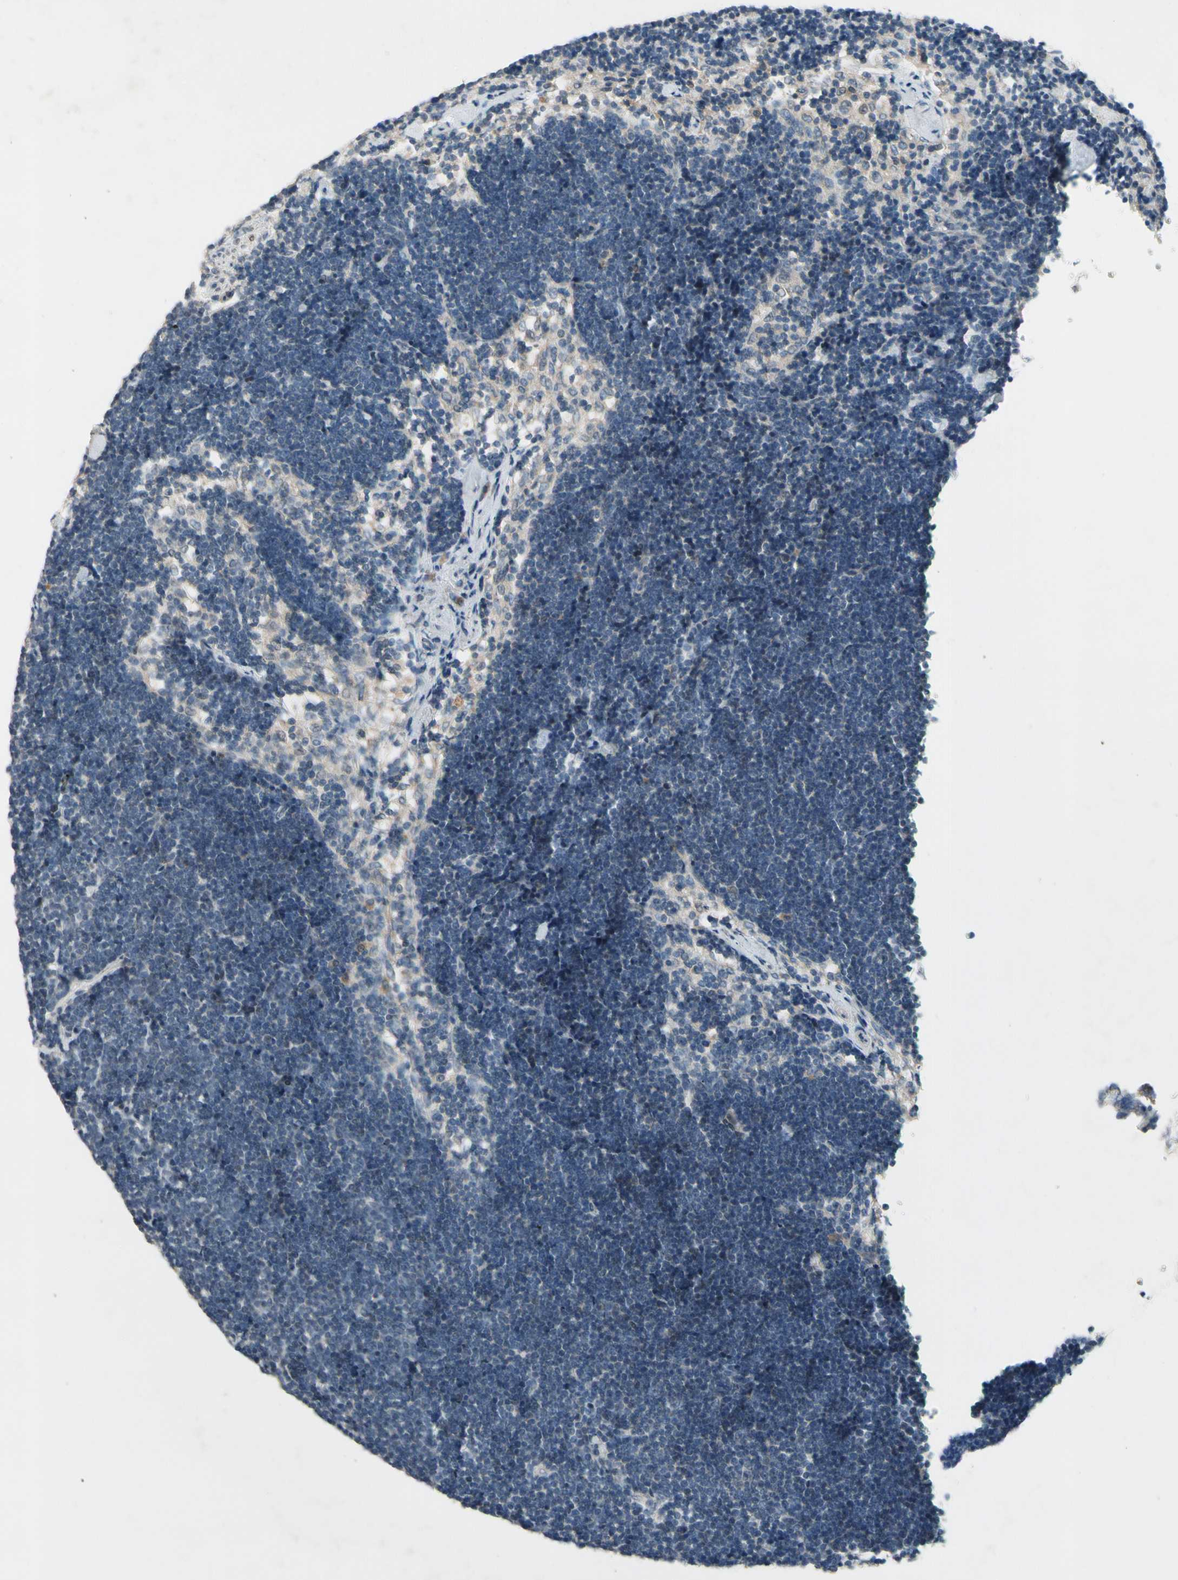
{"staining": {"intensity": "negative", "quantity": "none", "location": "none"}, "tissue": "lymph node", "cell_type": "Germinal center cells", "image_type": "normal", "snomed": [{"axis": "morphology", "description": "Normal tissue, NOS"}, {"axis": "topography", "description": "Lymph node"}], "caption": "Germinal center cells show no significant protein expression in normal lymph node. Nuclei are stained in blue.", "gene": "PIP5K1B", "patient": {"sex": "male", "age": 63}}